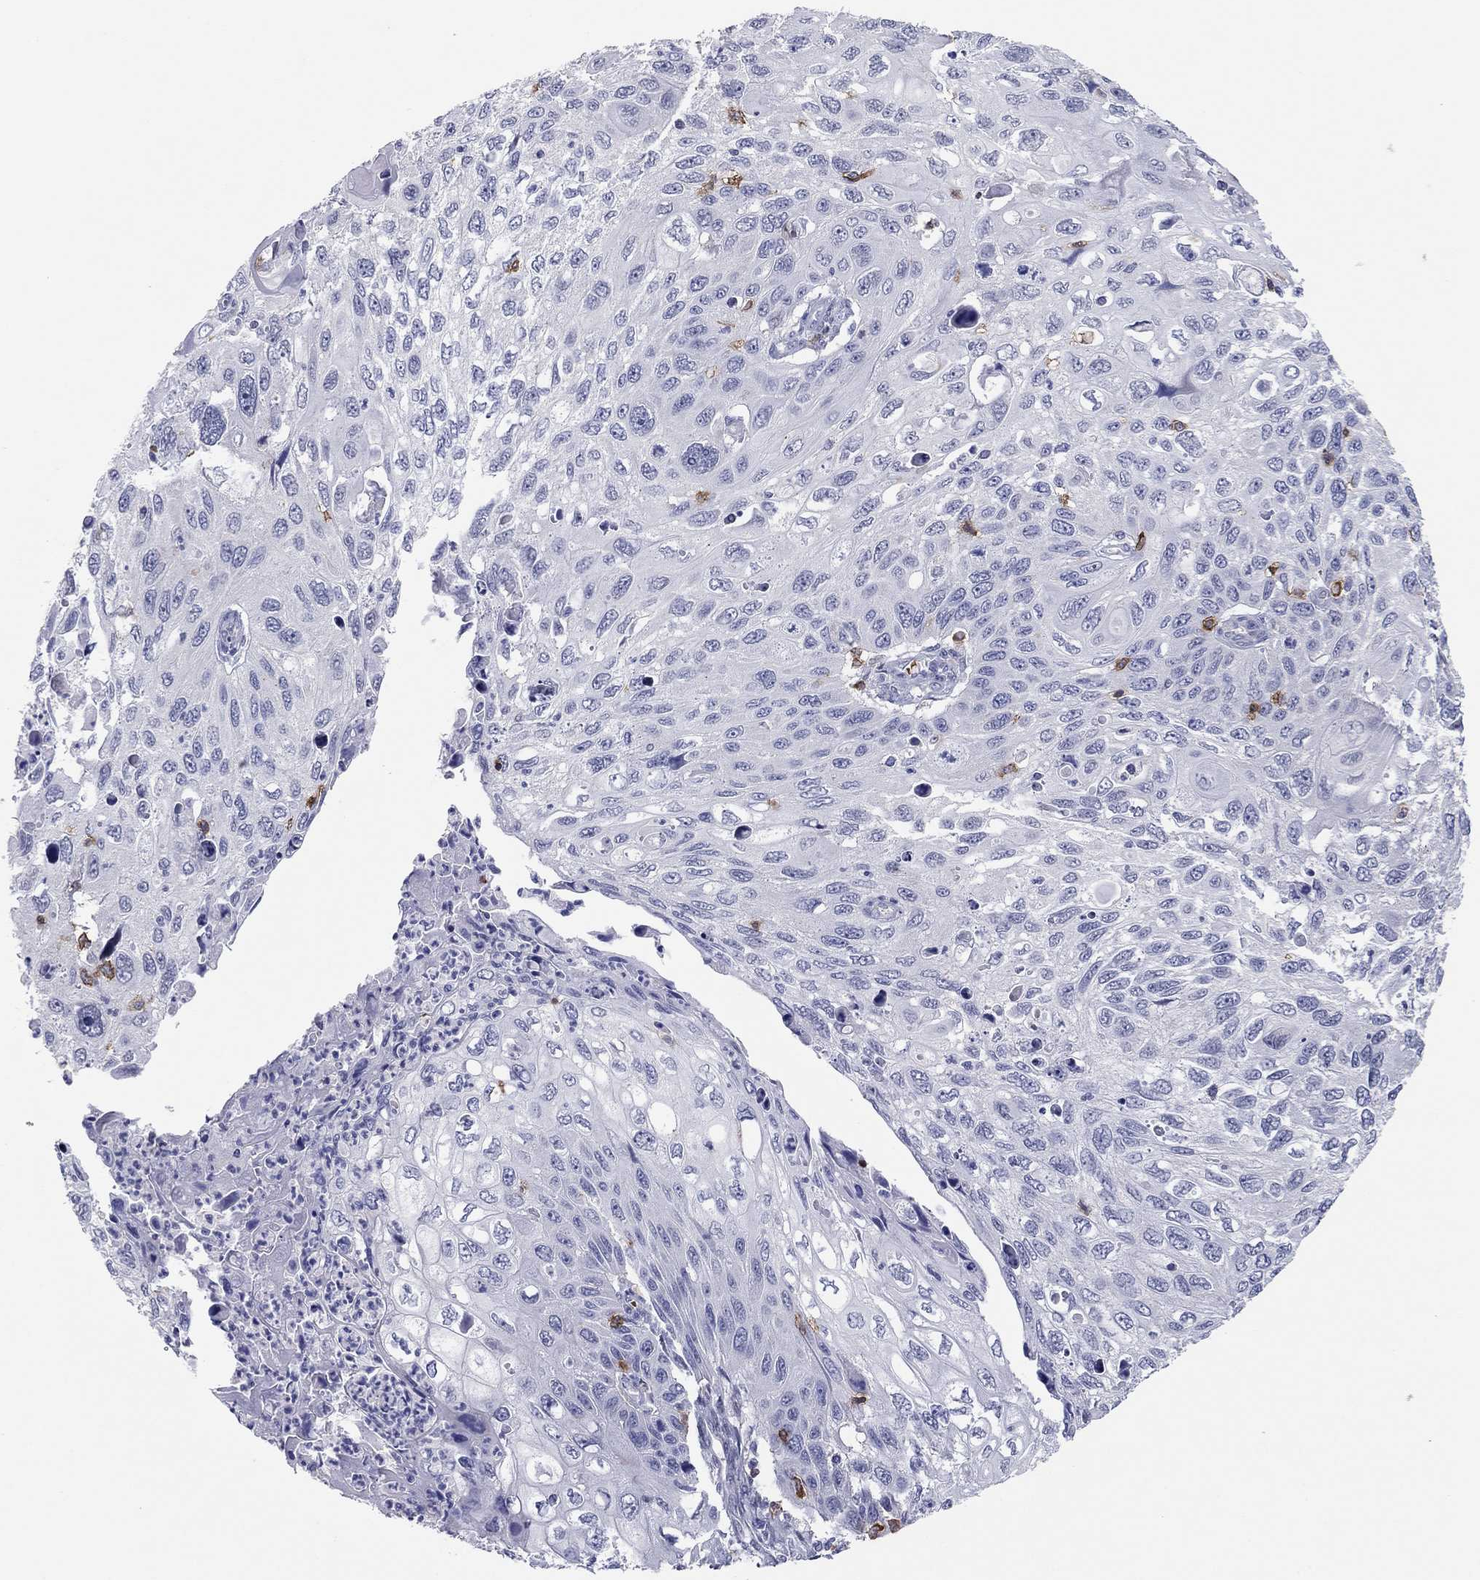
{"staining": {"intensity": "negative", "quantity": "none", "location": "none"}, "tissue": "cervical cancer", "cell_type": "Tumor cells", "image_type": "cancer", "snomed": [{"axis": "morphology", "description": "Squamous cell carcinoma, NOS"}, {"axis": "topography", "description": "Cervix"}], "caption": "Cervical cancer was stained to show a protein in brown. There is no significant positivity in tumor cells. (DAB immunohistochemistry (IHC), high magnification).", "gene": "ITGAE", "patient": {"sex": "female", "age": 70}}